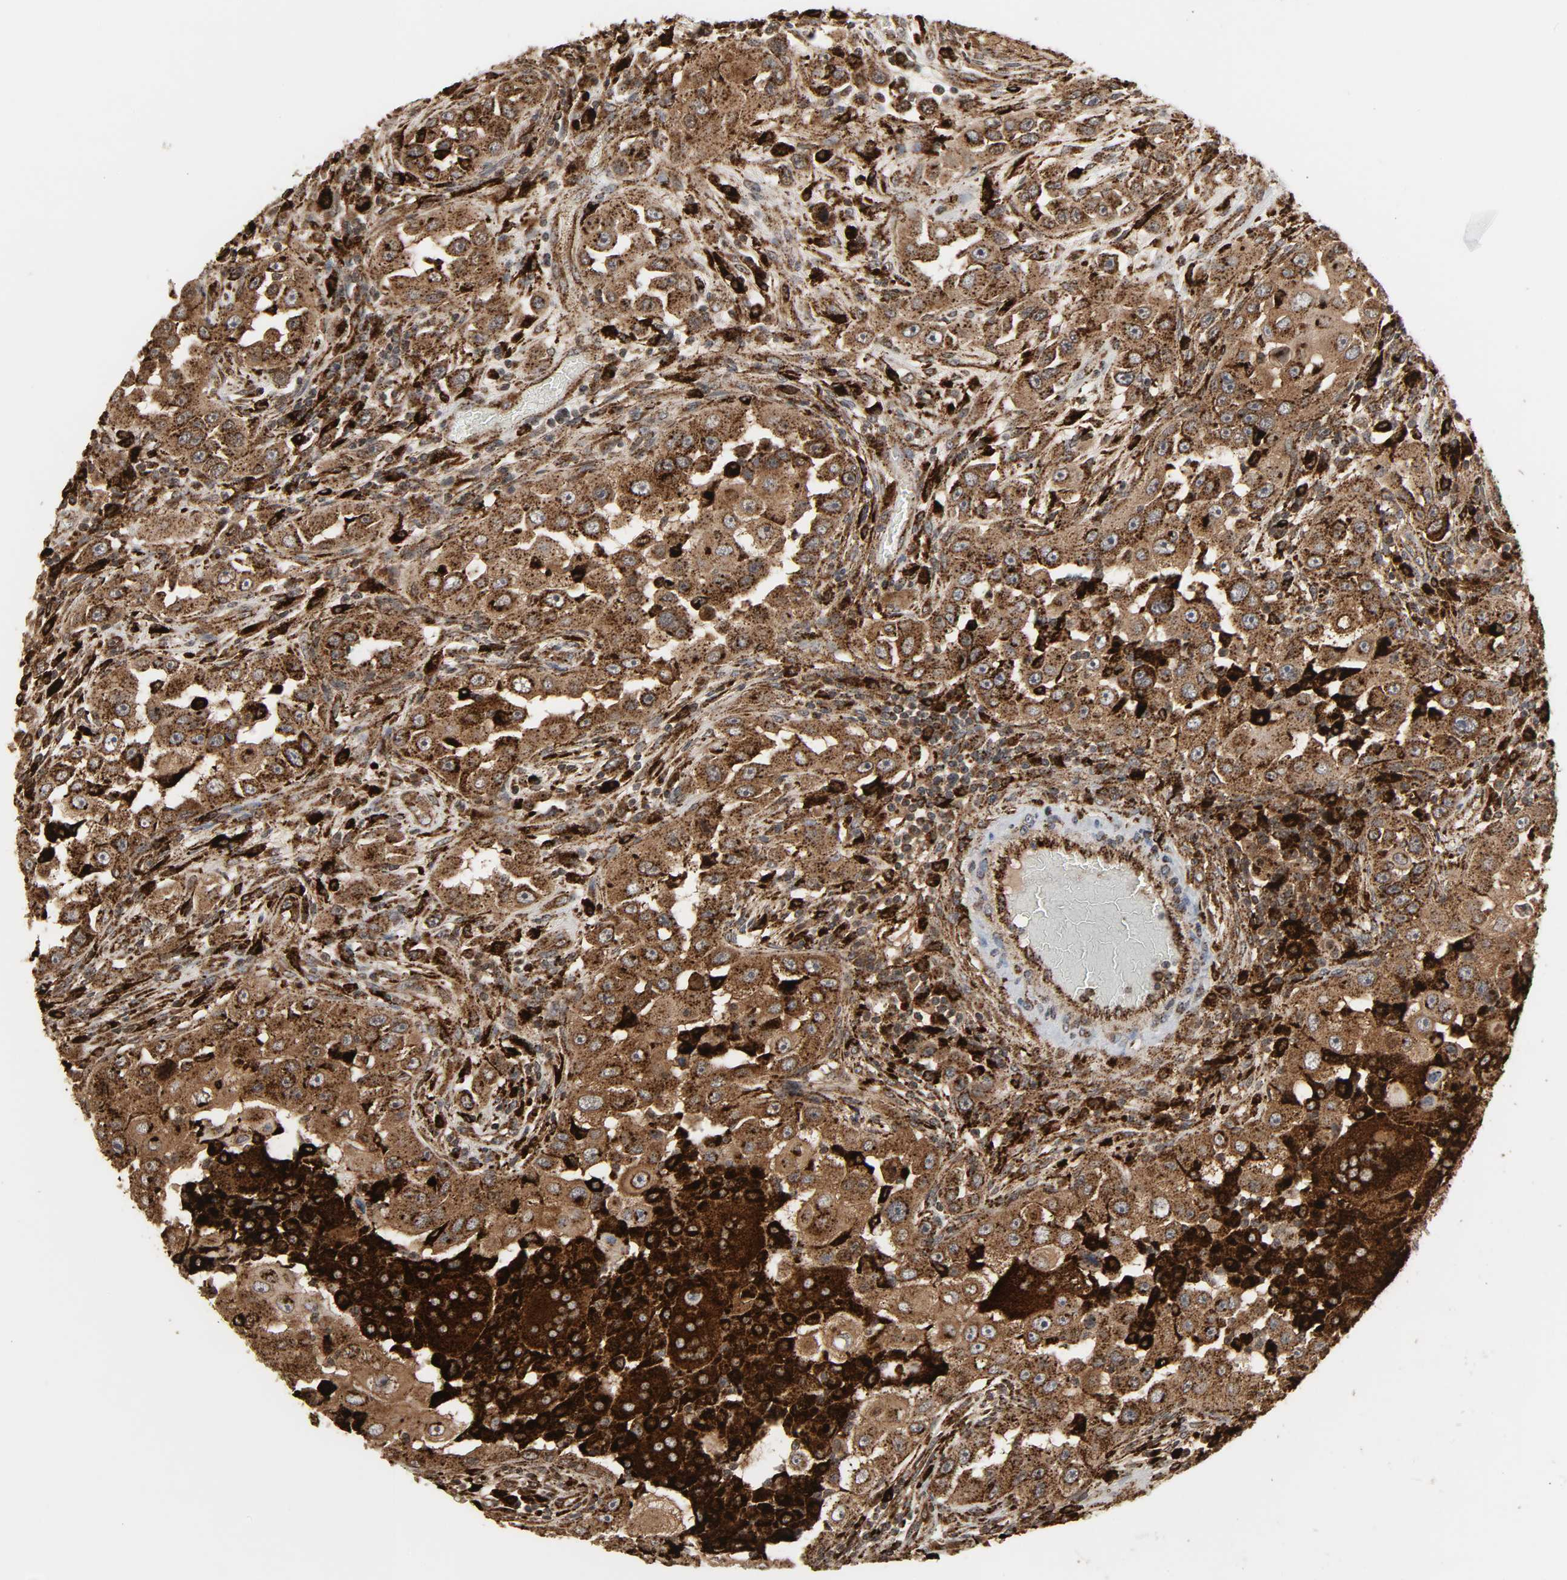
{"staining": {"intensity": "strong", "quantity": ">75%", "location": "cytoplasmic/membranous"}, "tissue": "head and neck cancer", "cell_type": "Tumor cells", "image_type": "cancer", "snomed": [{"axis": "morphology", "description": "Carcinoma, NOS"}, {"axis": "topography", "description": "Head-Neck"}], "caption": "Immunohistochemistry (IHC) staining of head and neck cancer (carcinoma), which demonstrates high levels of strong cytoplasmic/membranous positivity in approximately >75% of tumor cells indicating strong cytoplasmic/membranous protein staining. The staining was performed using DAB (3,3'-diaminobenzidine) (brown) for protein detection and nuclei were counterstained in hematoxylin (blue).", "gene": "PSAP", "patient": {"sex": "male", "age": 87}}